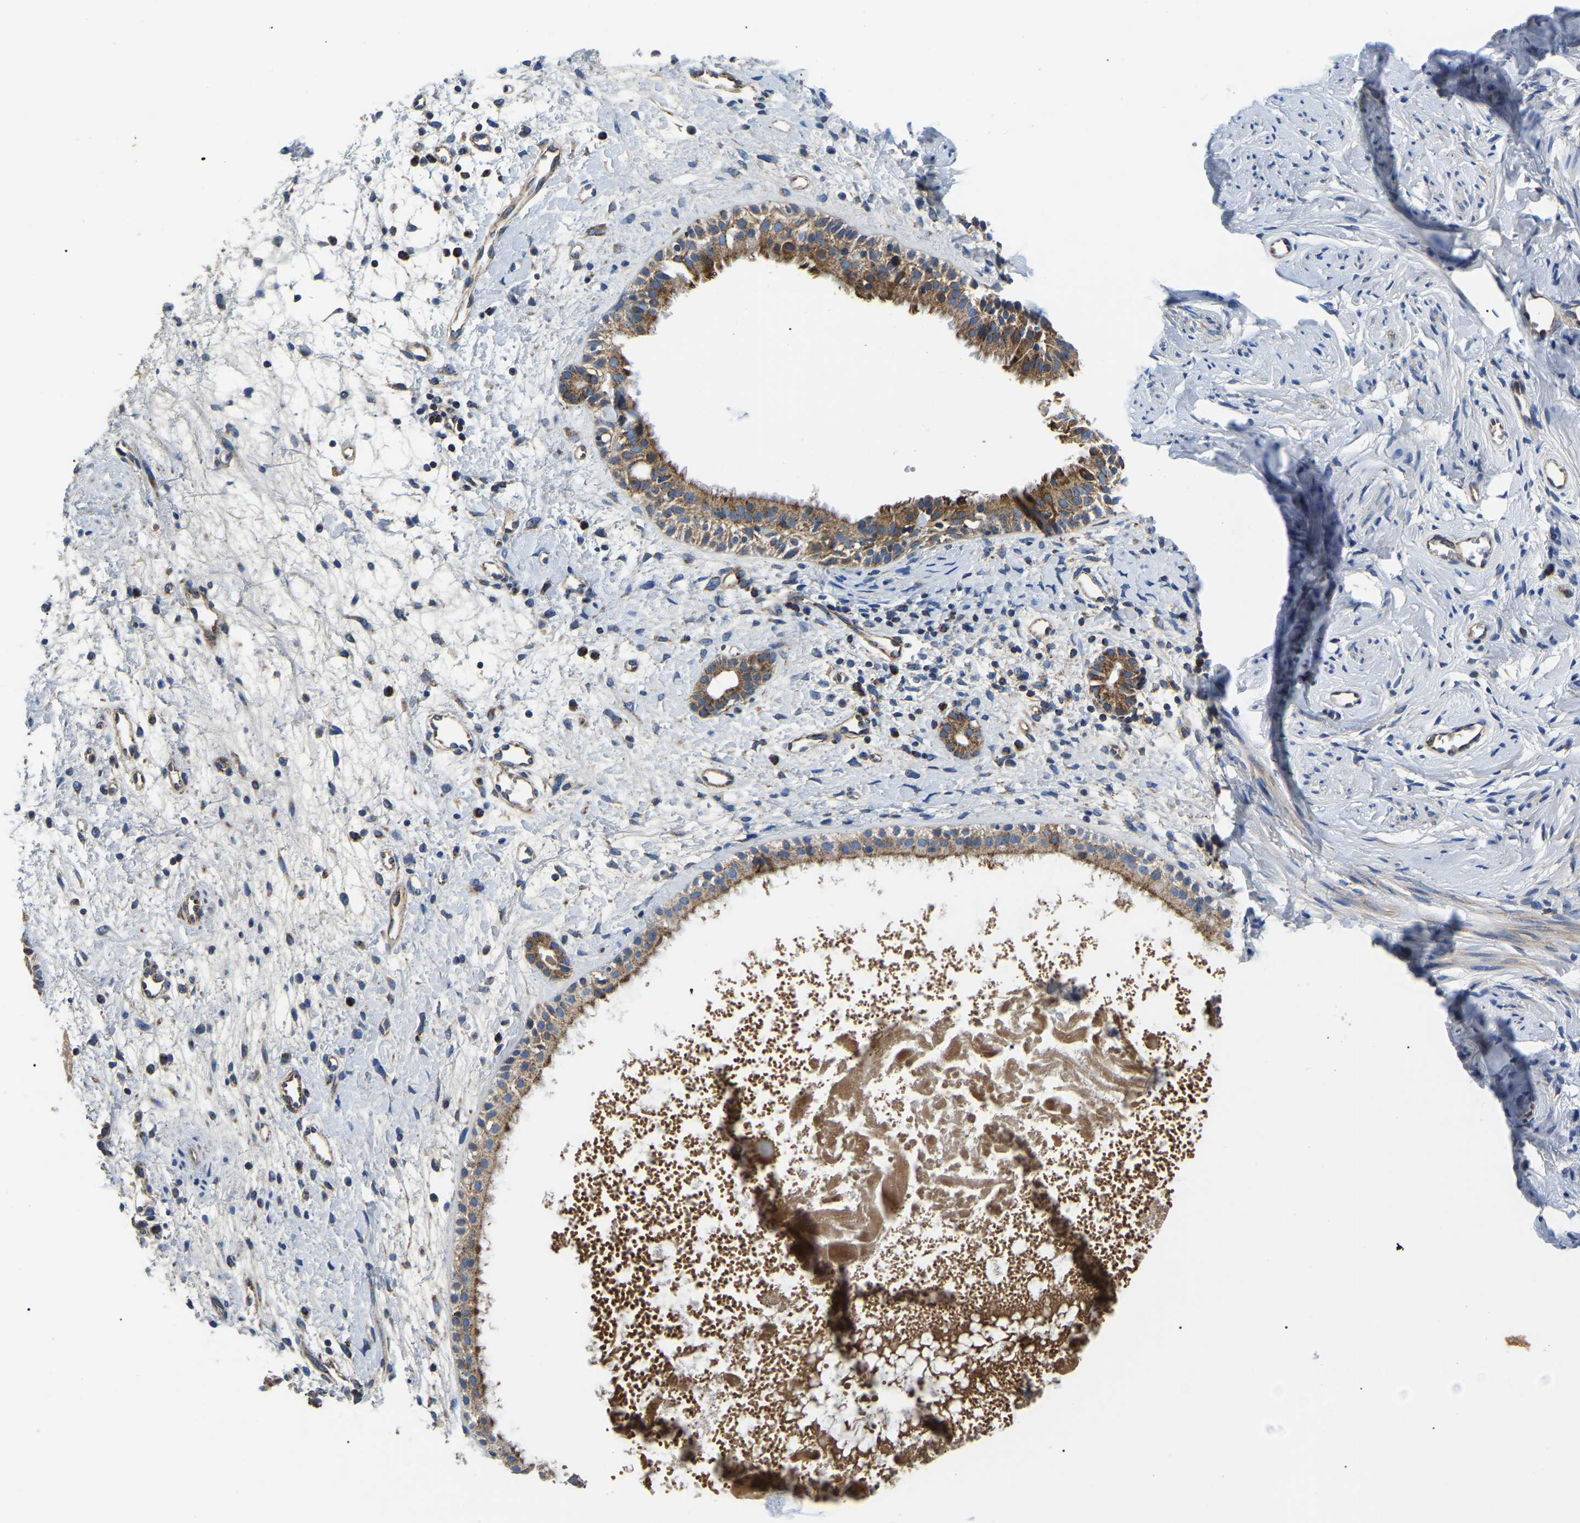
{"staining": {"intensity": "strong", "quantity": ">75%", "location": "cytoplasmic/membranous"}, "tissue": "nasopharynx", "cell_type": "Respiratory epithelial cells", "image_type": "normal", "snomed": [{"axis": "morphology", "description": "Normal tissue, NOS"}, {"axis": "topography", "description": "Nasopharynx"}], "caption": "Benign nasopharynx displays strong cytoplasmic/membranous staining in about >75% of respiratory epithelial cells.", "gene": "PPM1E", "patient": {"sex": "male", "age": 22}}